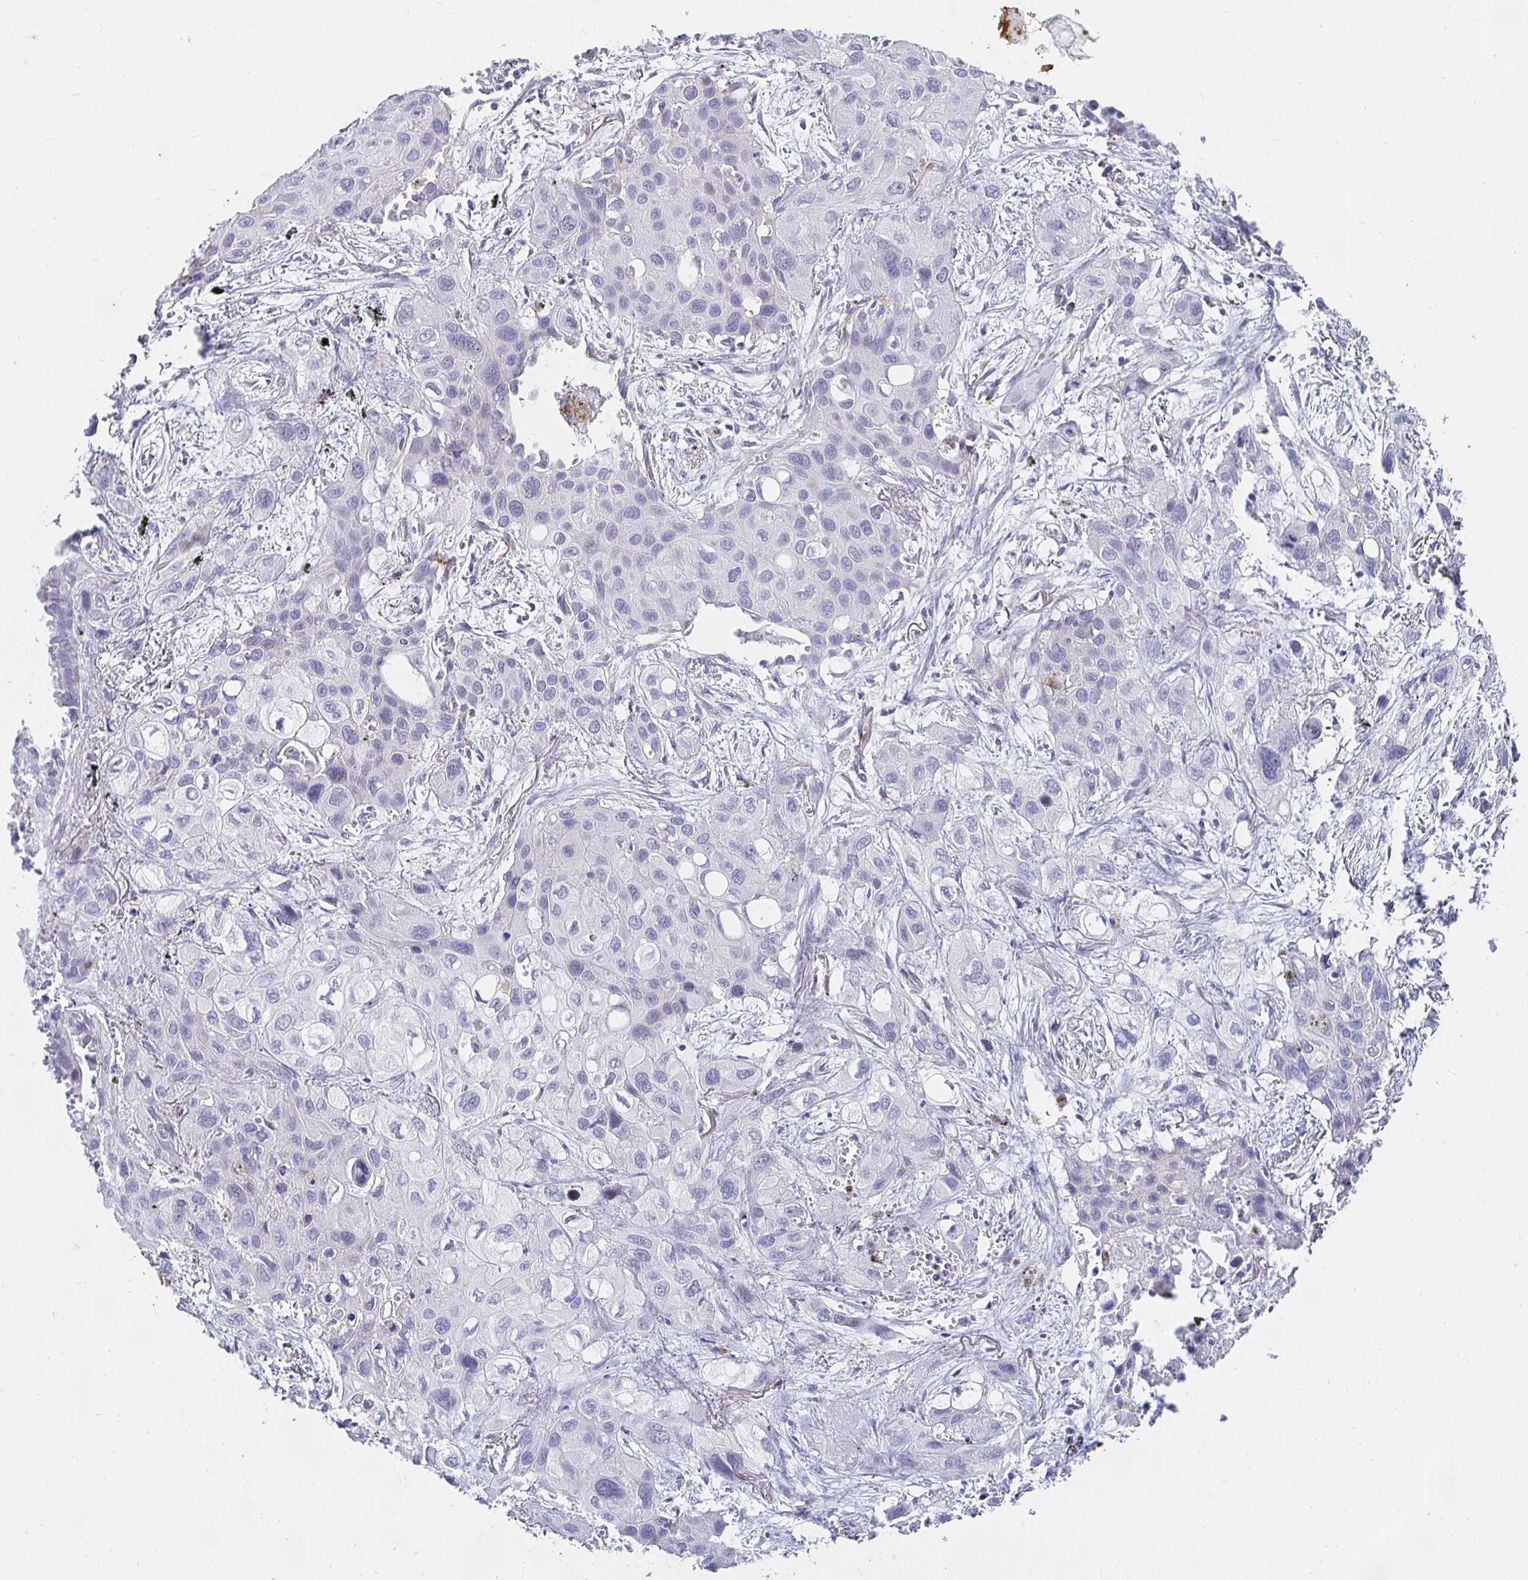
{"staining": {"intensity": "negative", "quantity": "none", "location": "none"}, "tissue": "lung cancer", "cell_type": "Tumor cells", "image_type": "cancer", "snomed": [{"axis": "morphology", "description": "Squamous cell carcinoma, NOS"}, {"axis": "morphology", "description": "Squamous cell carcinoma, metastatic, NOS"}, {"axis": "topography", "description": "Lung"}], "caption": "This is a histopathology image of immunohistochemistry staining of lung cancer, which shows no expression in tumor cells.", "gene": "S100G", "patient": {"sex": "male", "age": 59}}